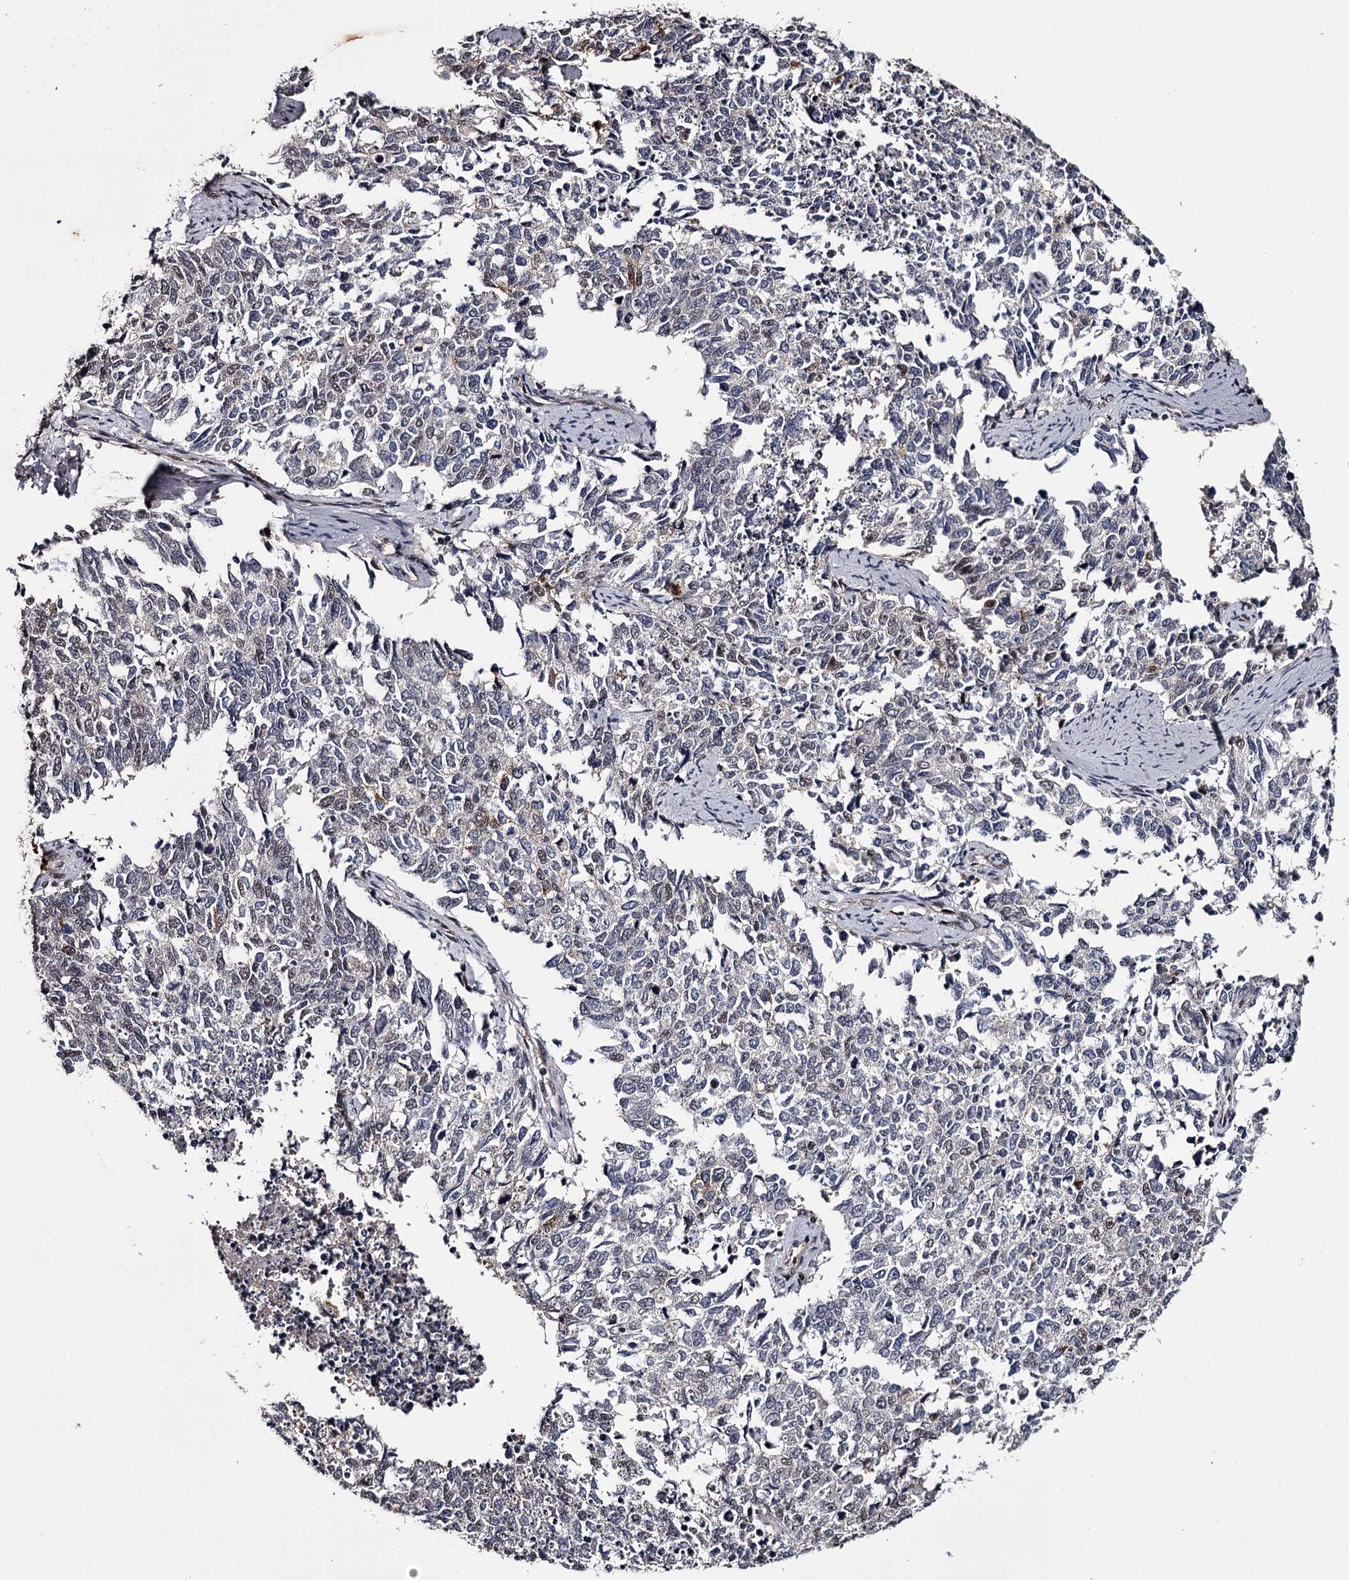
{"staining": {"intensity": "weak", "quantity": "25%-75%", "location": "nuclear"}, "tissue": "cervical cancer", "cell_type": "Tumor cells", "image_type": "cancer", "snomed": [{"axis": "morphology", "description": "Squamous cell carcinoma, NOS"}, {"axis": "topography", "description": "Cervix"}], "caption": "Cervical squamous cell carcinoma stained with a protein marker reveals weak staining in tumor cells.", "gene": "RNF44", "patient": {"sex": "female", "age": 63}}